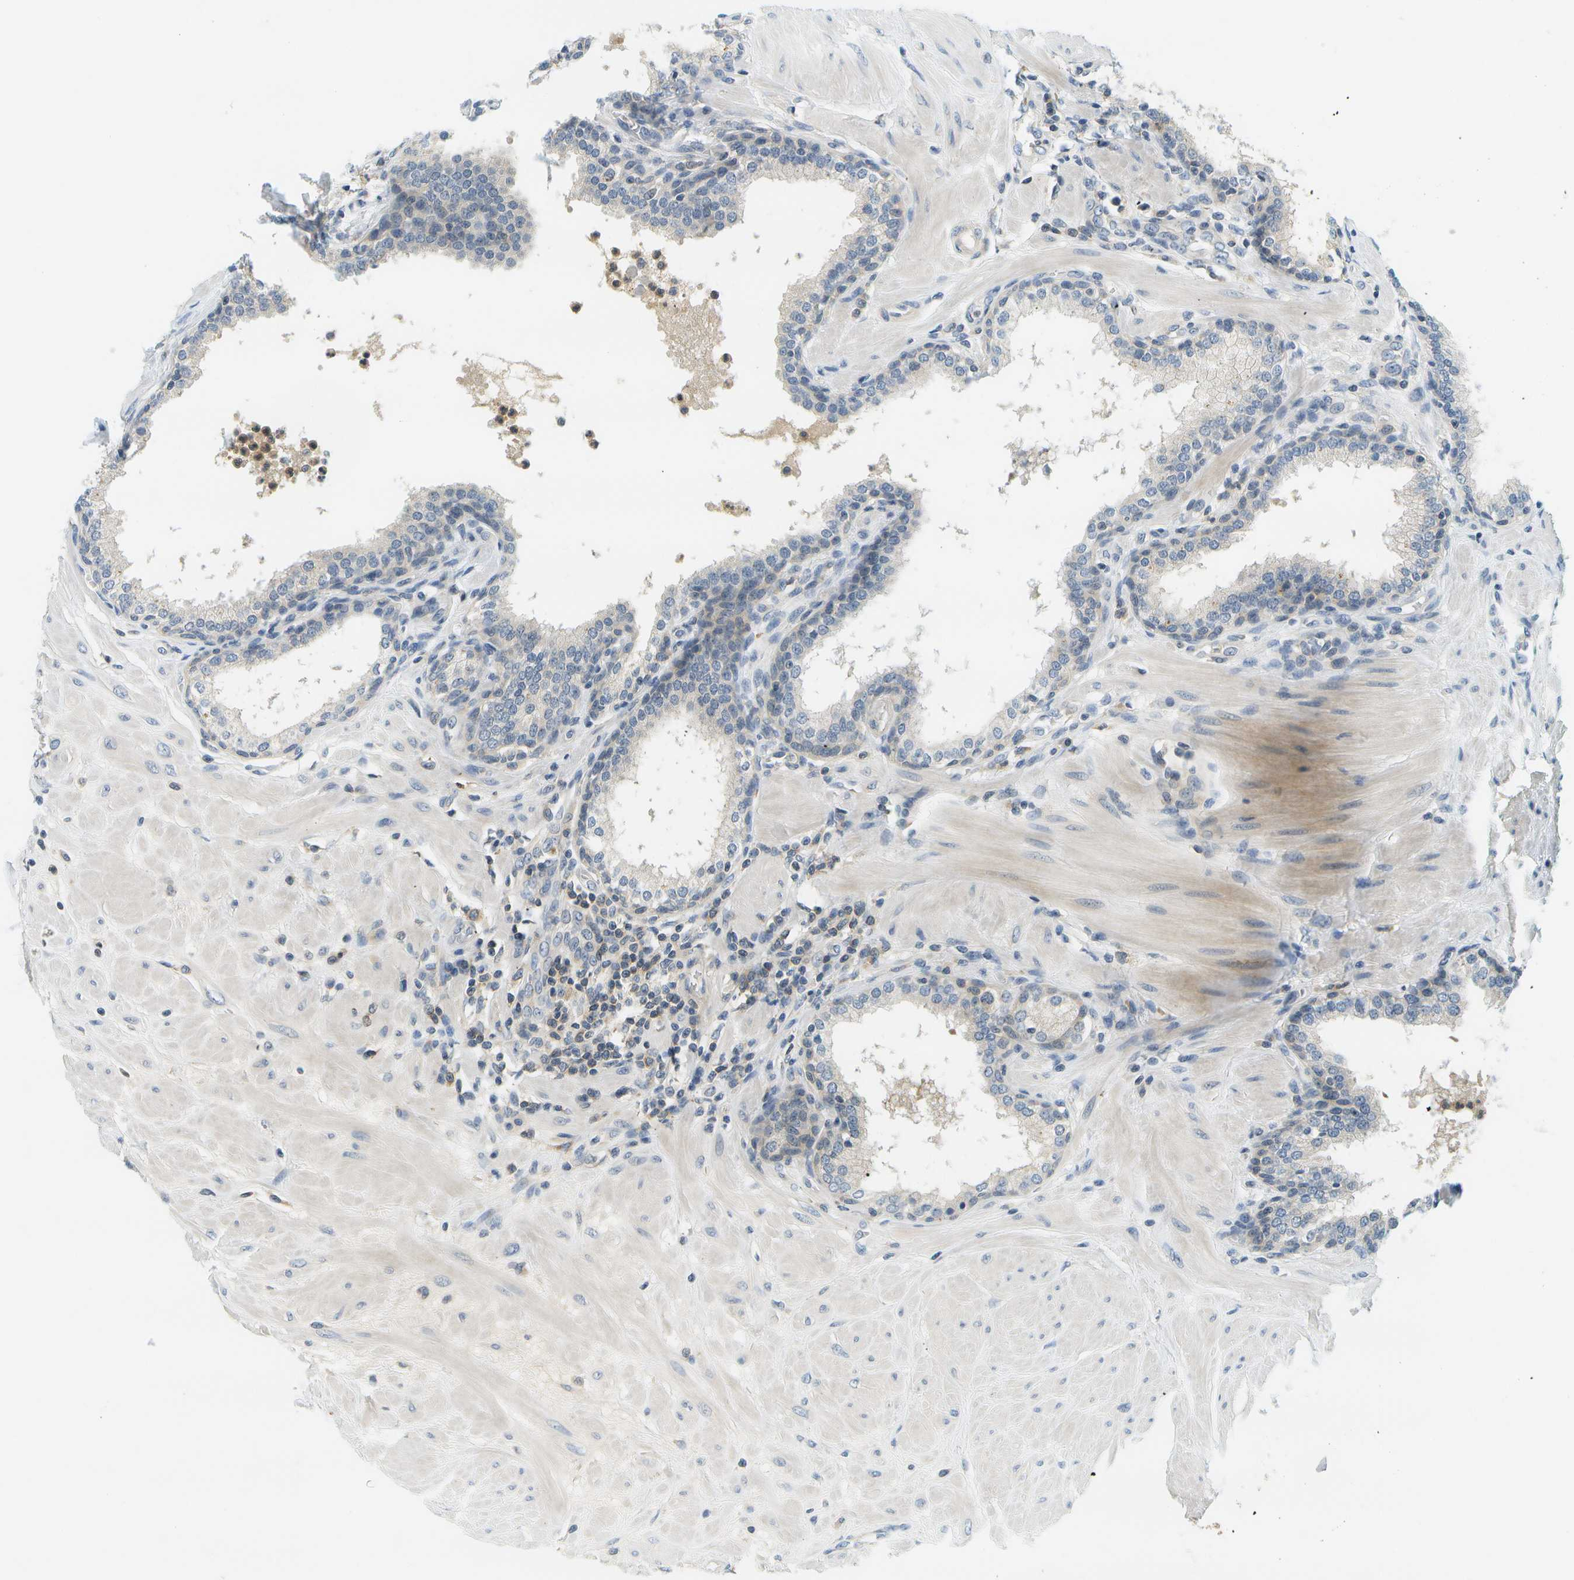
{"staining": {"intensity": "negative", "quantity": "none", "location": "none"}, "tissue": "prostate", "cell_type": "Glandular cells", "image_type": "normal", "snomed": [{"axis": "morphology", "description": "Normal tissue, NOS"}, {"axis": "topography", "description": "Prostate"}], "caption": "Protein analysis of normal prostate reveals no significant expression in glandular cells.", "gene": "RASGRP2", "patient": {"sex": "male", "age": 51}}